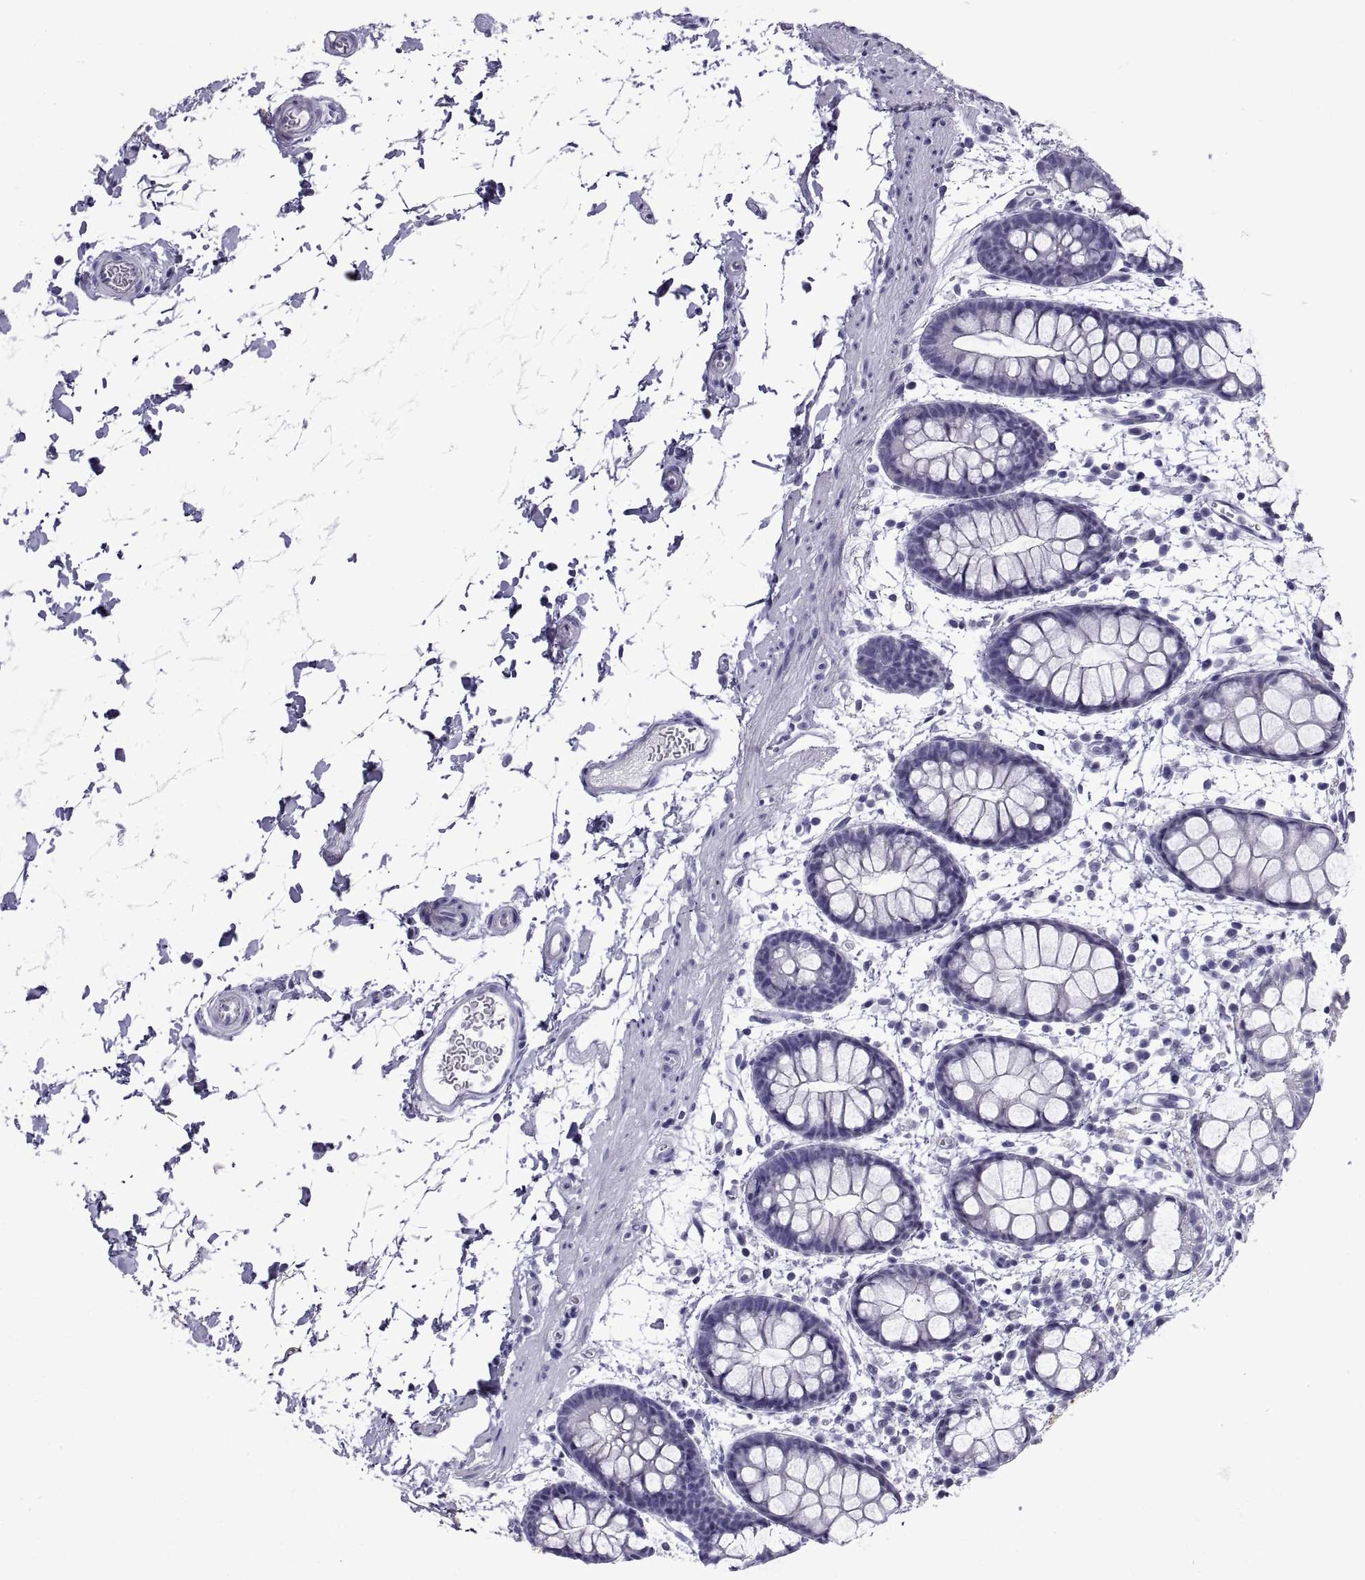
{"staining": {"intensity": "negative", "quantity": "none", "location": "none"}, "tissue": "rectum", "cell_type": "Glandular cells", "image_type": "normal", "snomed": [{"axis": "morphology", "description": "Normal tissue, NOS"}, {"axis": "topography", "description": "Rectum"}], "caption": "An IHC photomicrograph of unremarkable rectum is shown. There is no staining in glandular cells of rectum. The staining is performed using DAB brown chromogen with nuclei counter-stained in using hematoxylin.", "gene": "CRISP1", "patient": {"sex": "male", "age": 57}}